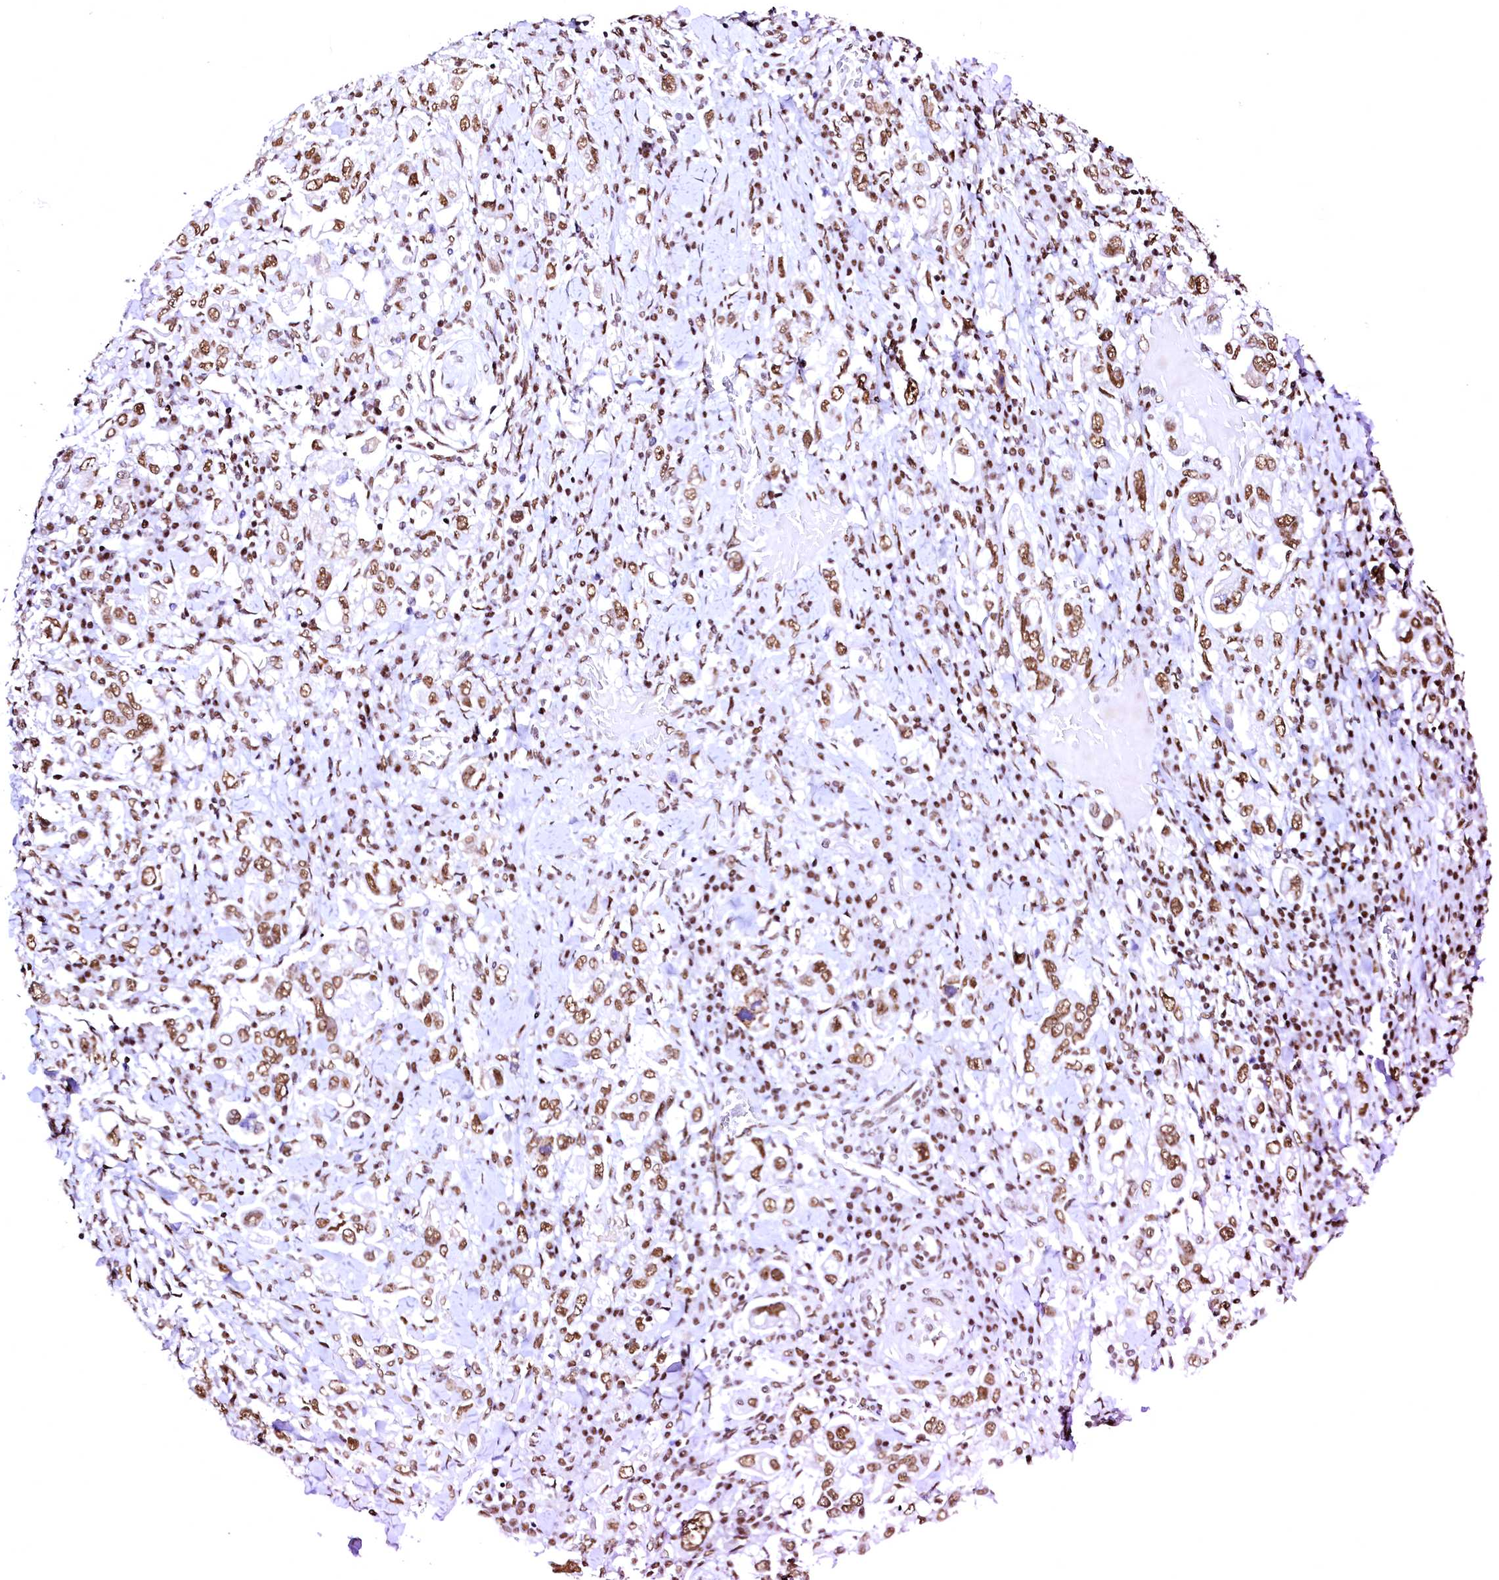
{"staining": {"intensity": "moderate", "quantity": ">75%", "location": "nuclear"}, "tissue": "stomach cancer", "cell_type": "Tumor cells", "image_type": "cancer", "snomed": [{"axis": "morphology", "description": "Adenocarcinoma, NOS"}, {"axis": "topography", "description": "Stomach, upper"}], "caption": "Stomach adenocarcinoma tissue exhibits moderate nuclear expression in about >75% of tumor cells", "gene": "CPSF6", "patient": {"sex": "male", "age": 62}}